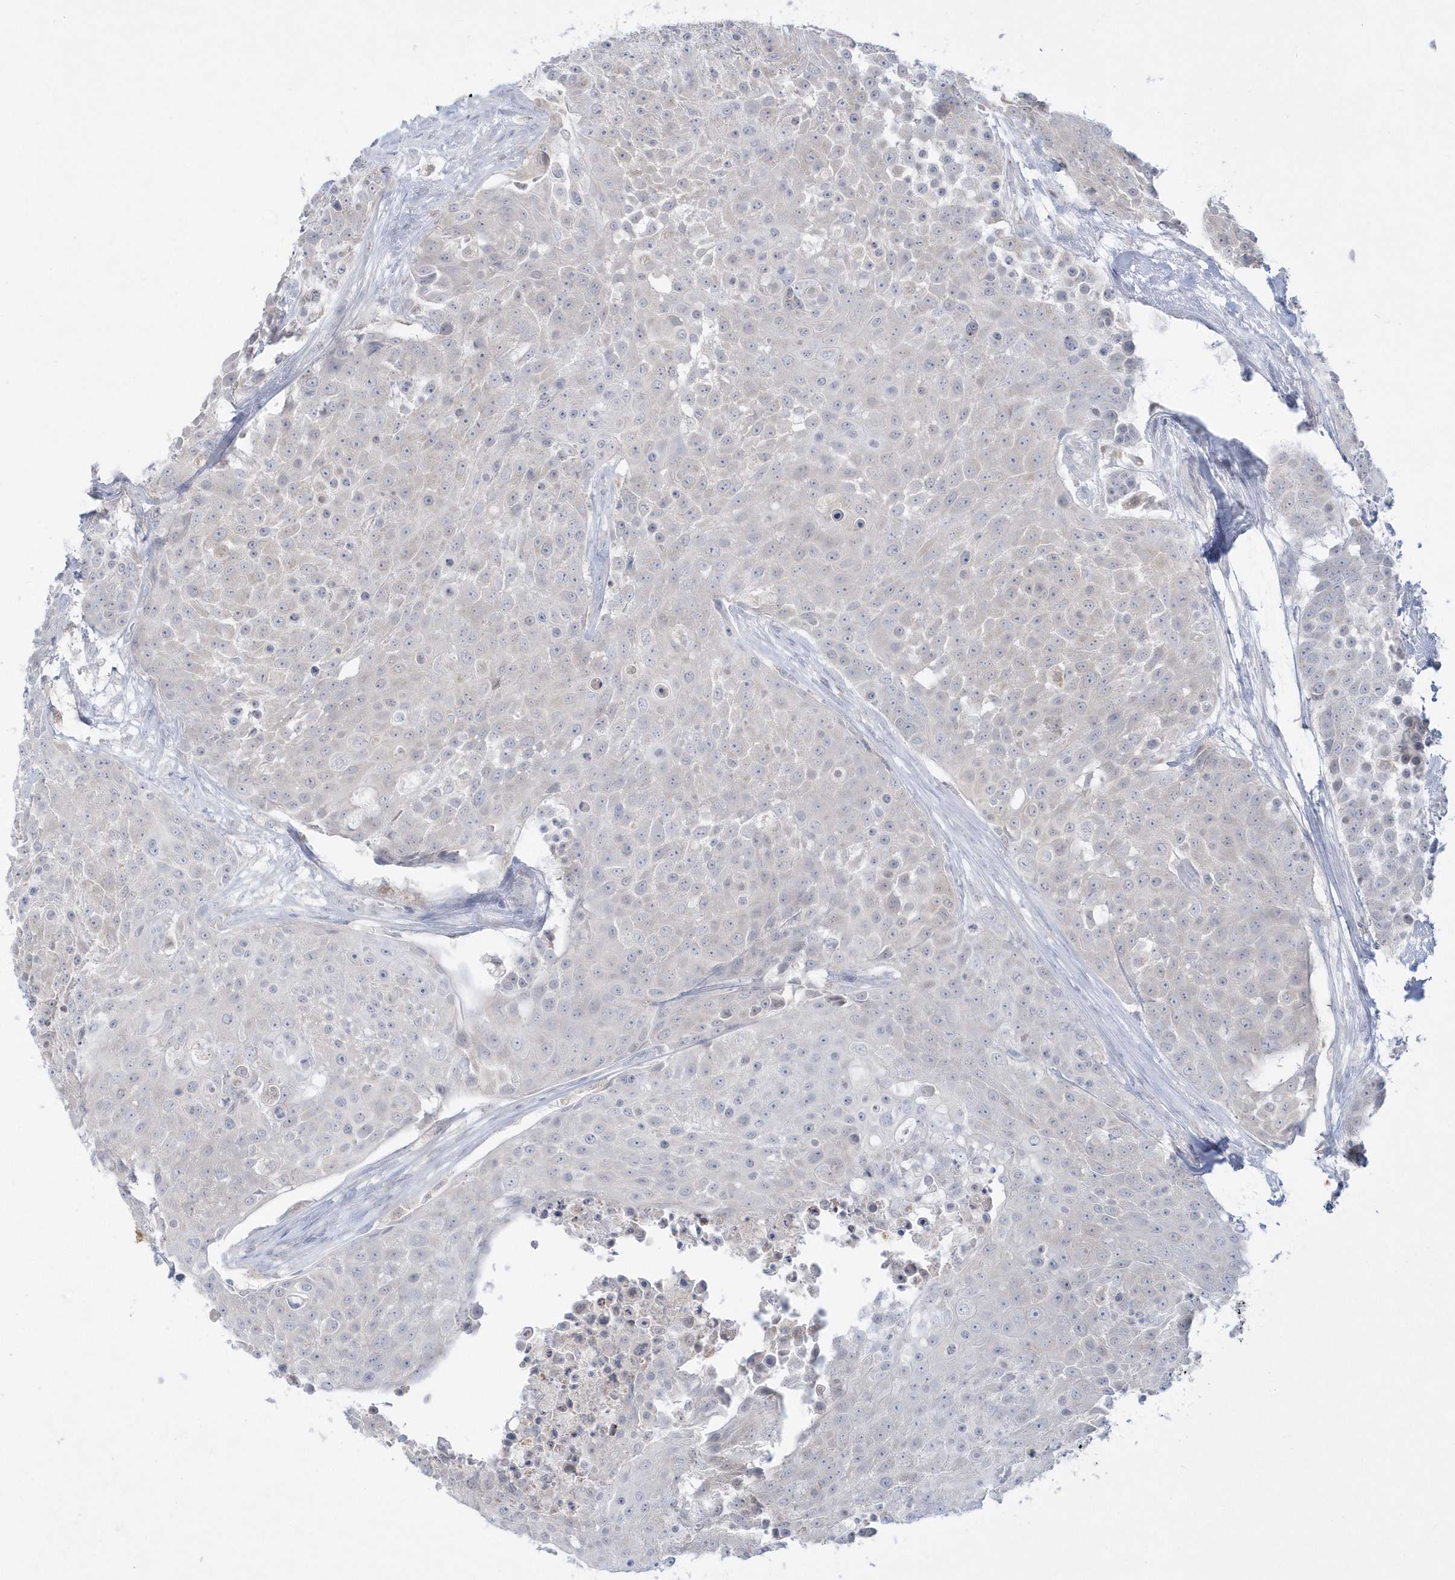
{"staining": {"intensity": "negative", "quantity": "none", "location": "none"}, "tissue": "urothelial cancer", "cell_type": "Tumor cells", "image_type": "cancer", "snomed": [{"axis": "morphology", "description": "Urothelial carcinoma, High grade"}, {"axis": "topography", "description": "Urinary bladder"}], "caption": "High-grade urothelial carcinoma stained for a protein using IHC shows no expression tumor cells.", "gene": "PCBD1", "patient": {"sex": "female", "age": 63}}